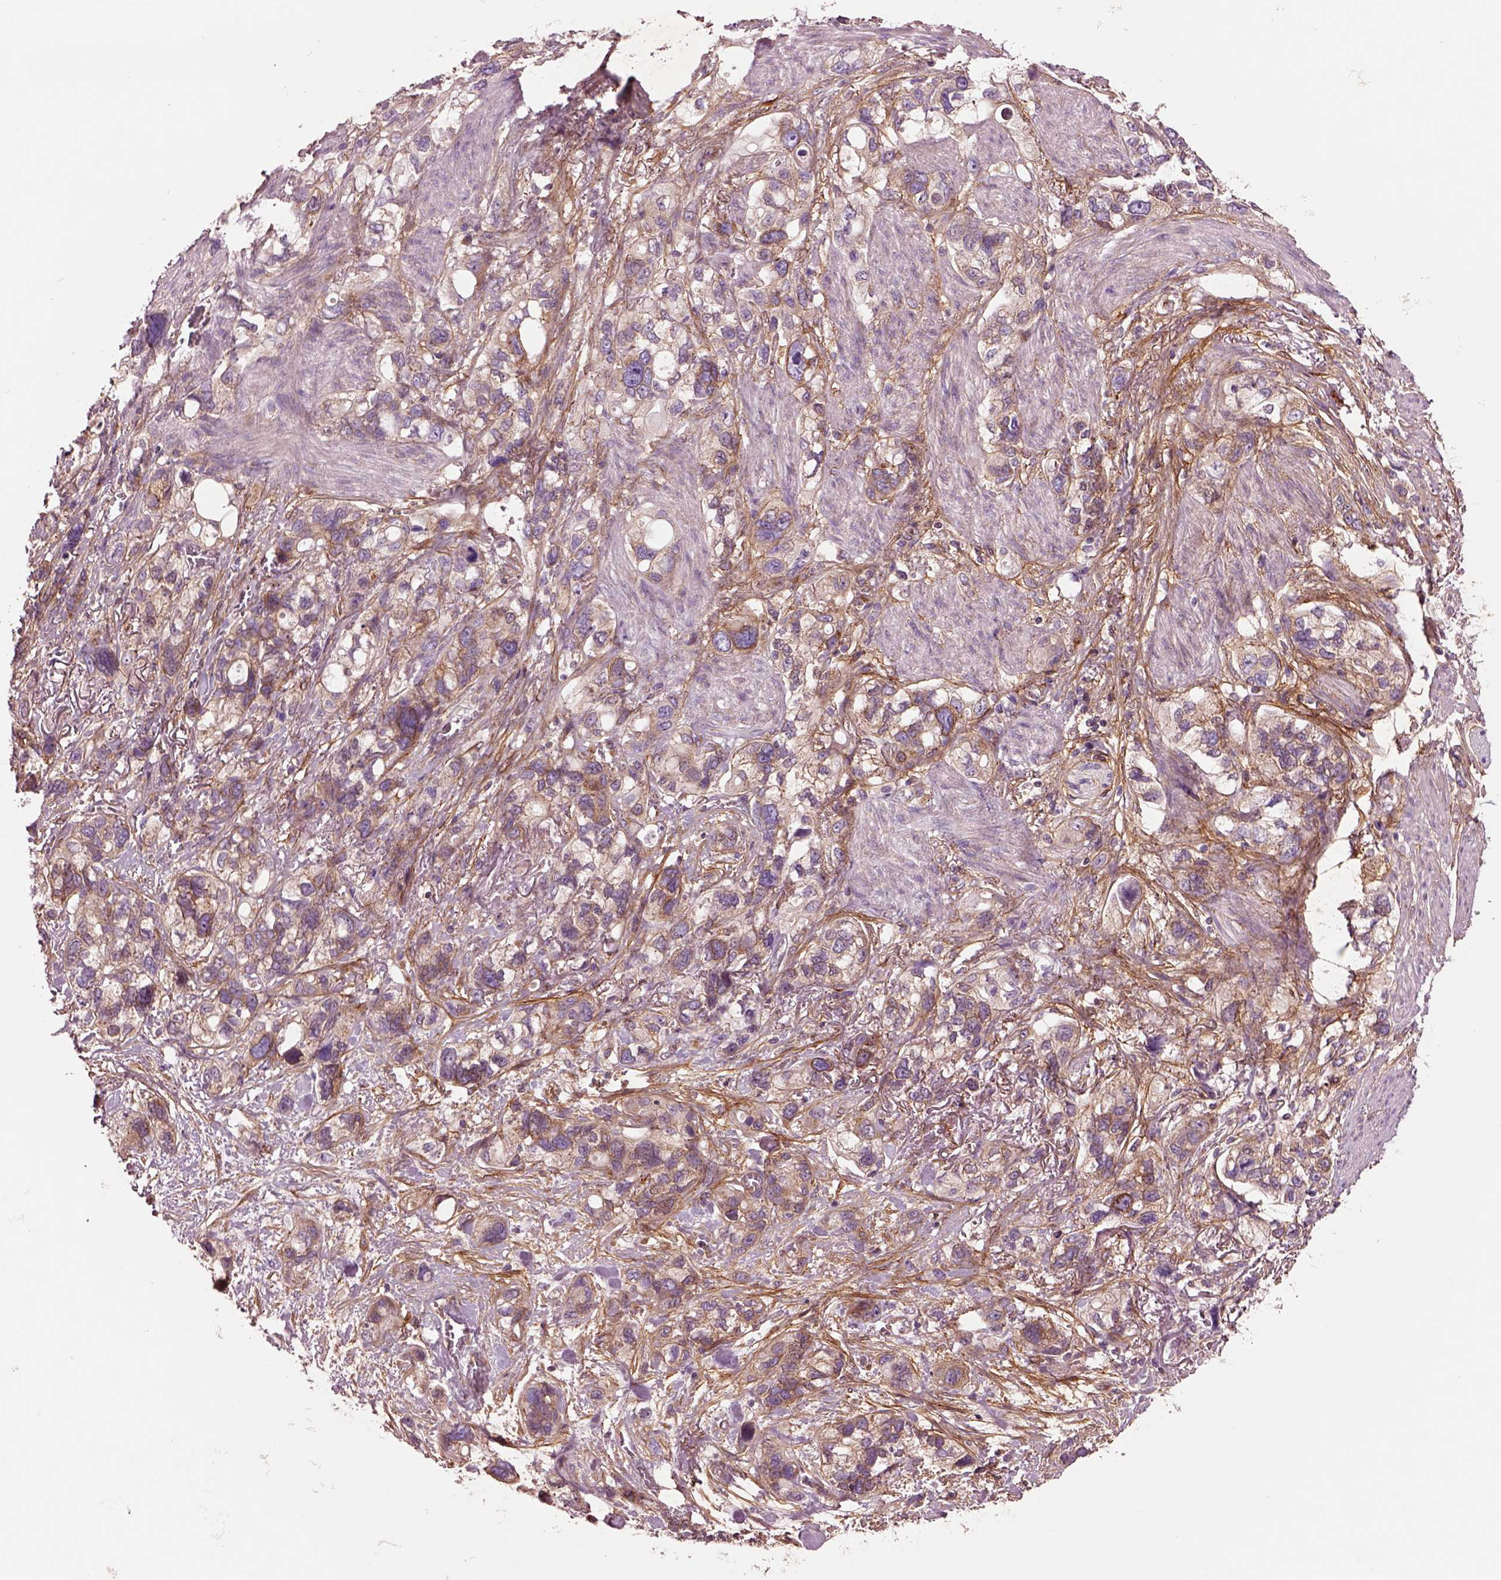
{"staining": {"intensity": "negative", "quantity": "none", "location": "none"}, "tissue": "stomach cancer", "cell_type": "Tumor cells", "image_type": "cancer", "snomed": [{"axis": "morphology", "description": "Adenocarcinoma, NOS"}, {"axis": "topography", "description": "Stomach, upper"}], "caption": "Stomach cancer (adenocarcinoma) was stained to show a protein in brown. There is no significant expression in tumor cells.", "gene": "SEC23A", "patient": {"sex": "female", "age": 81}}